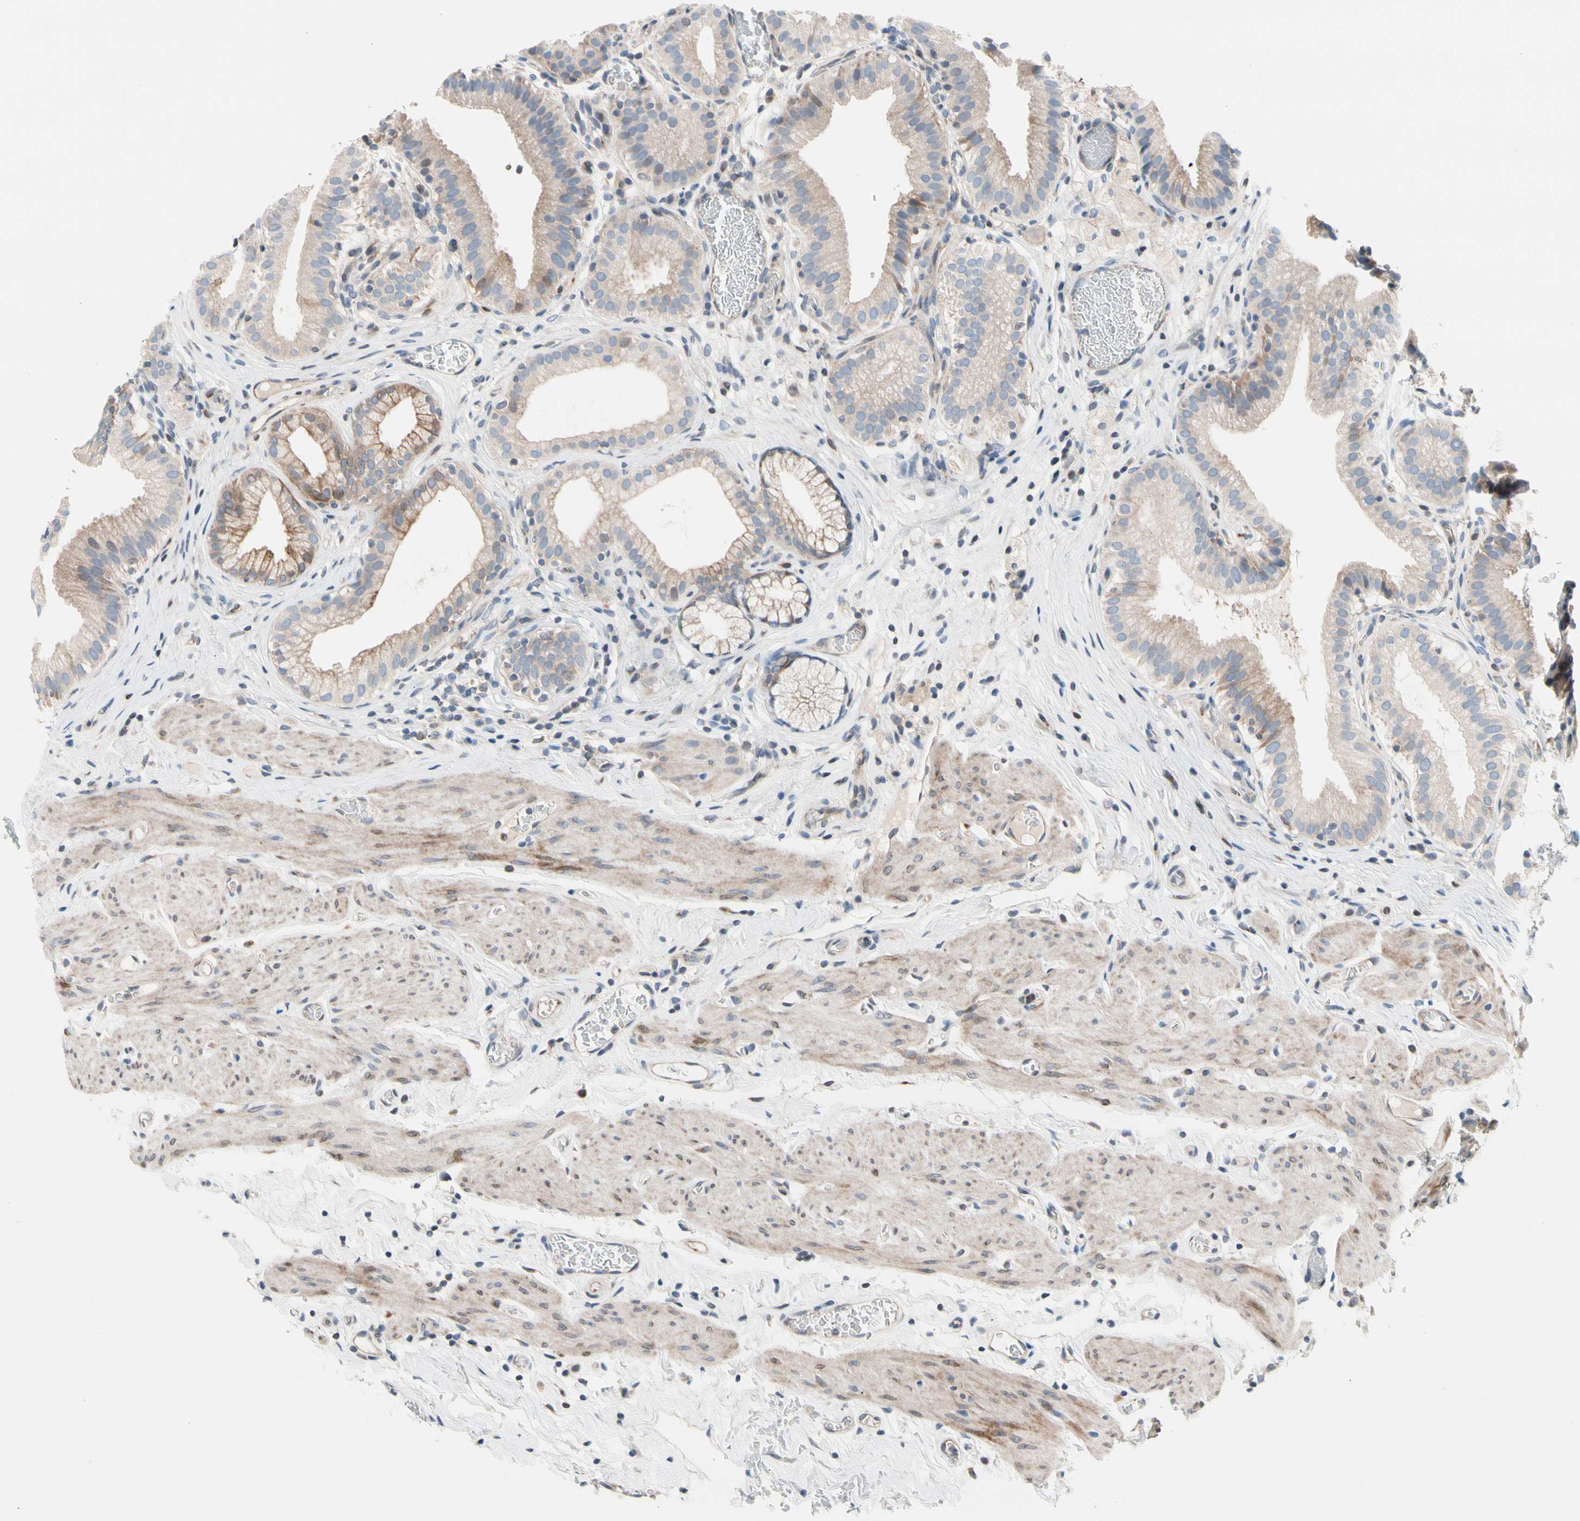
{"staining": {"intensity": "weak", "quantity": "25%-75%", "location": "cytoplasmic/membranous"}, "tissue": "gallbladder", "cell_type": "Glandular cells", "image_type": "normal", "snomed": [{"axis": "morphology", "description": "Normal tissue, NOS"}, {"axis": "topography", "description": "Gallbladder"}], "caption": "Gallbladder stained with DAB immunohistochemistry (IHC) reveals low levels of weak cytoplasmic/membranous expression in approximately 25%-75% of glandular cells. Nuclei are stained in blue.", "gene": "MAP3K3", "patient": {"sex": "male", "age": 54}}